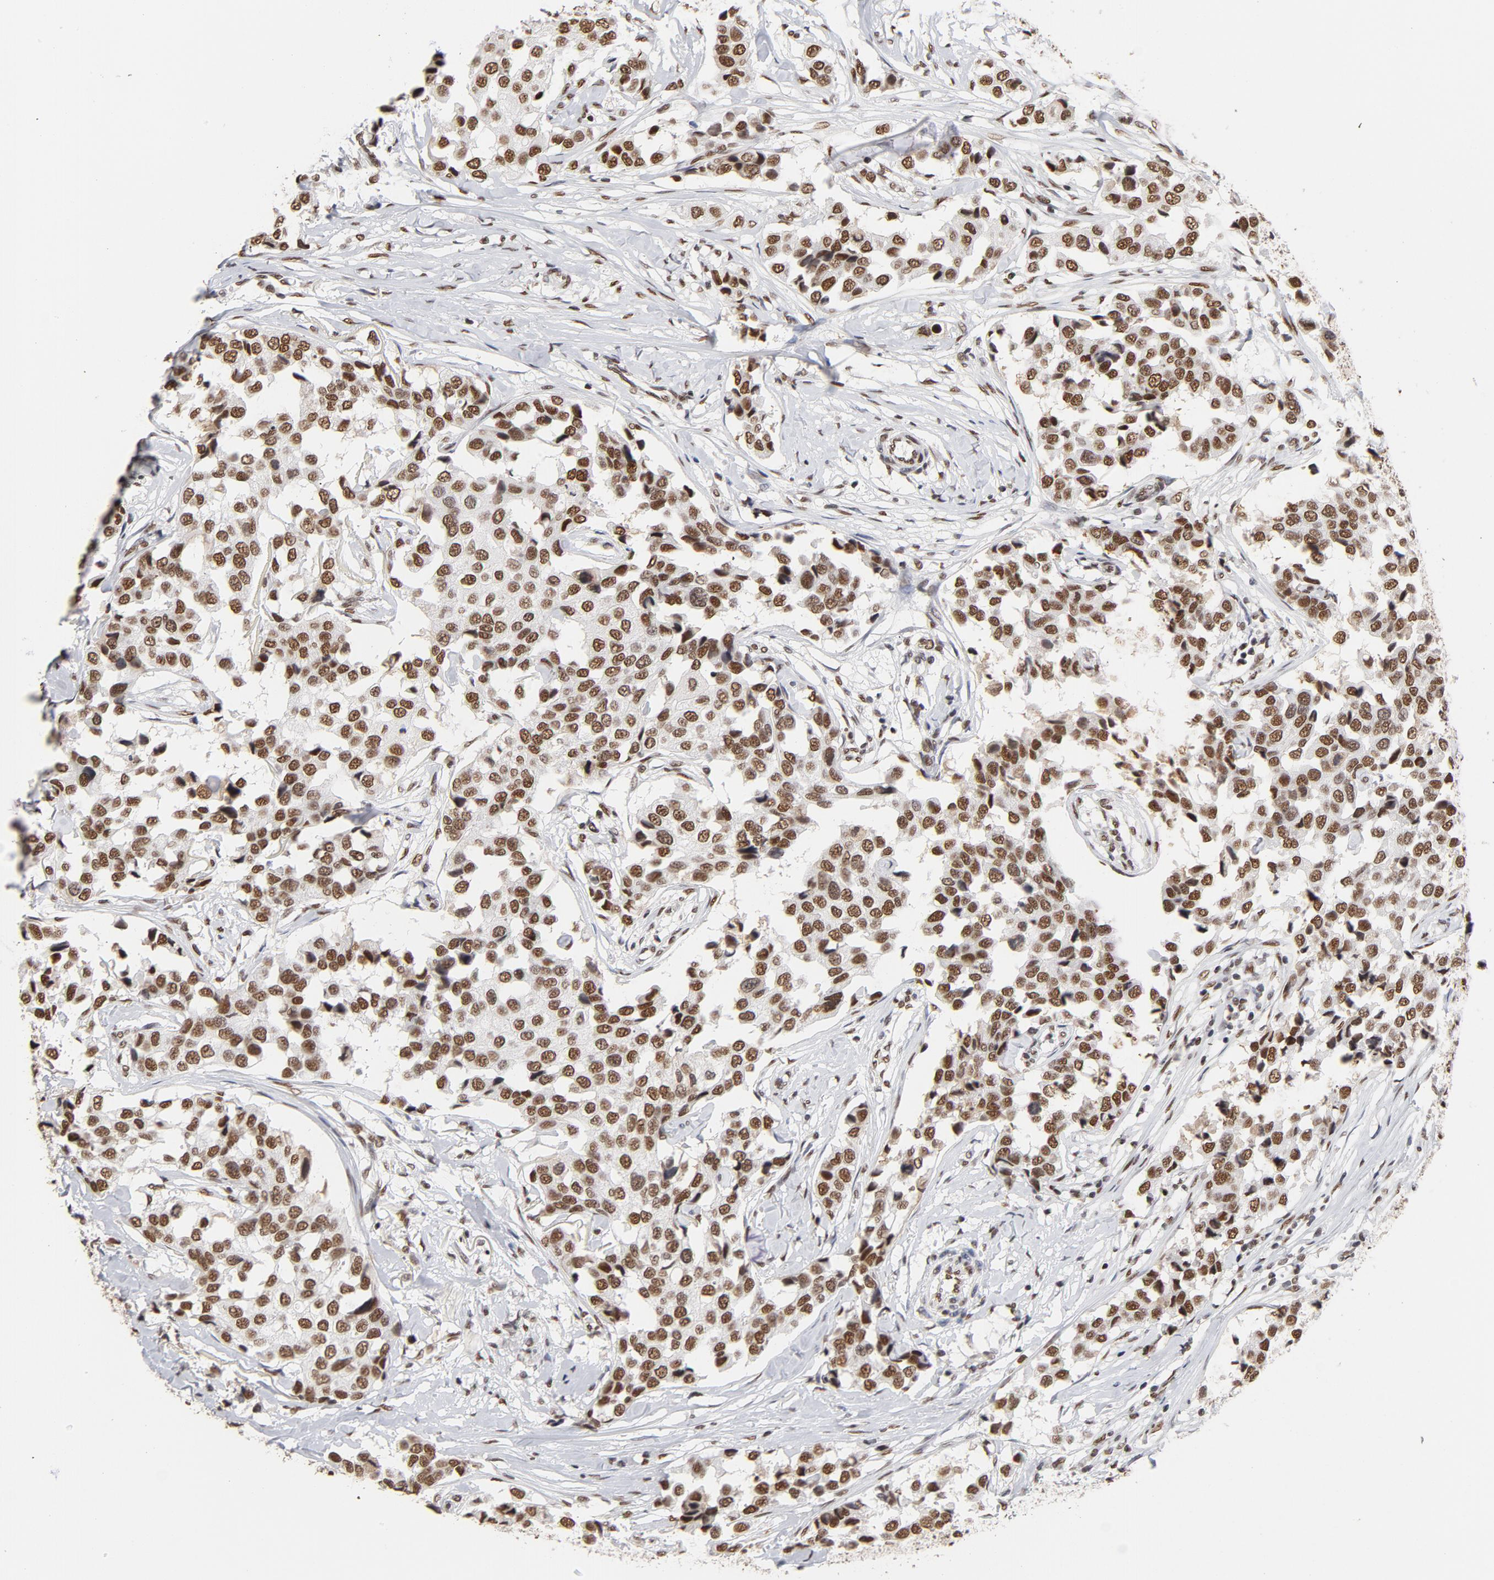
{"staining": {"intensity": "moderate", "quantity": ">75%", "location": "nuclear"}, "tissue": "breast cancer", "cell_type": "Tumor cells", "image_type": "cancer", "snomed": [{"axis": "morphology", "description": "Duct carcinoma"}, {"axis": "topography", "description": "Breast"}], "caption": "High-magnification brightfield microscopy of breast cancer stained with DAB (brown) and counterstained with hematoxylin (blue). tumor cells exhibit moderate nuclear positivity is present in about>75% of cells.", "gene": "TP53BP1", "patient": {"sex": "female", "age": 80}}